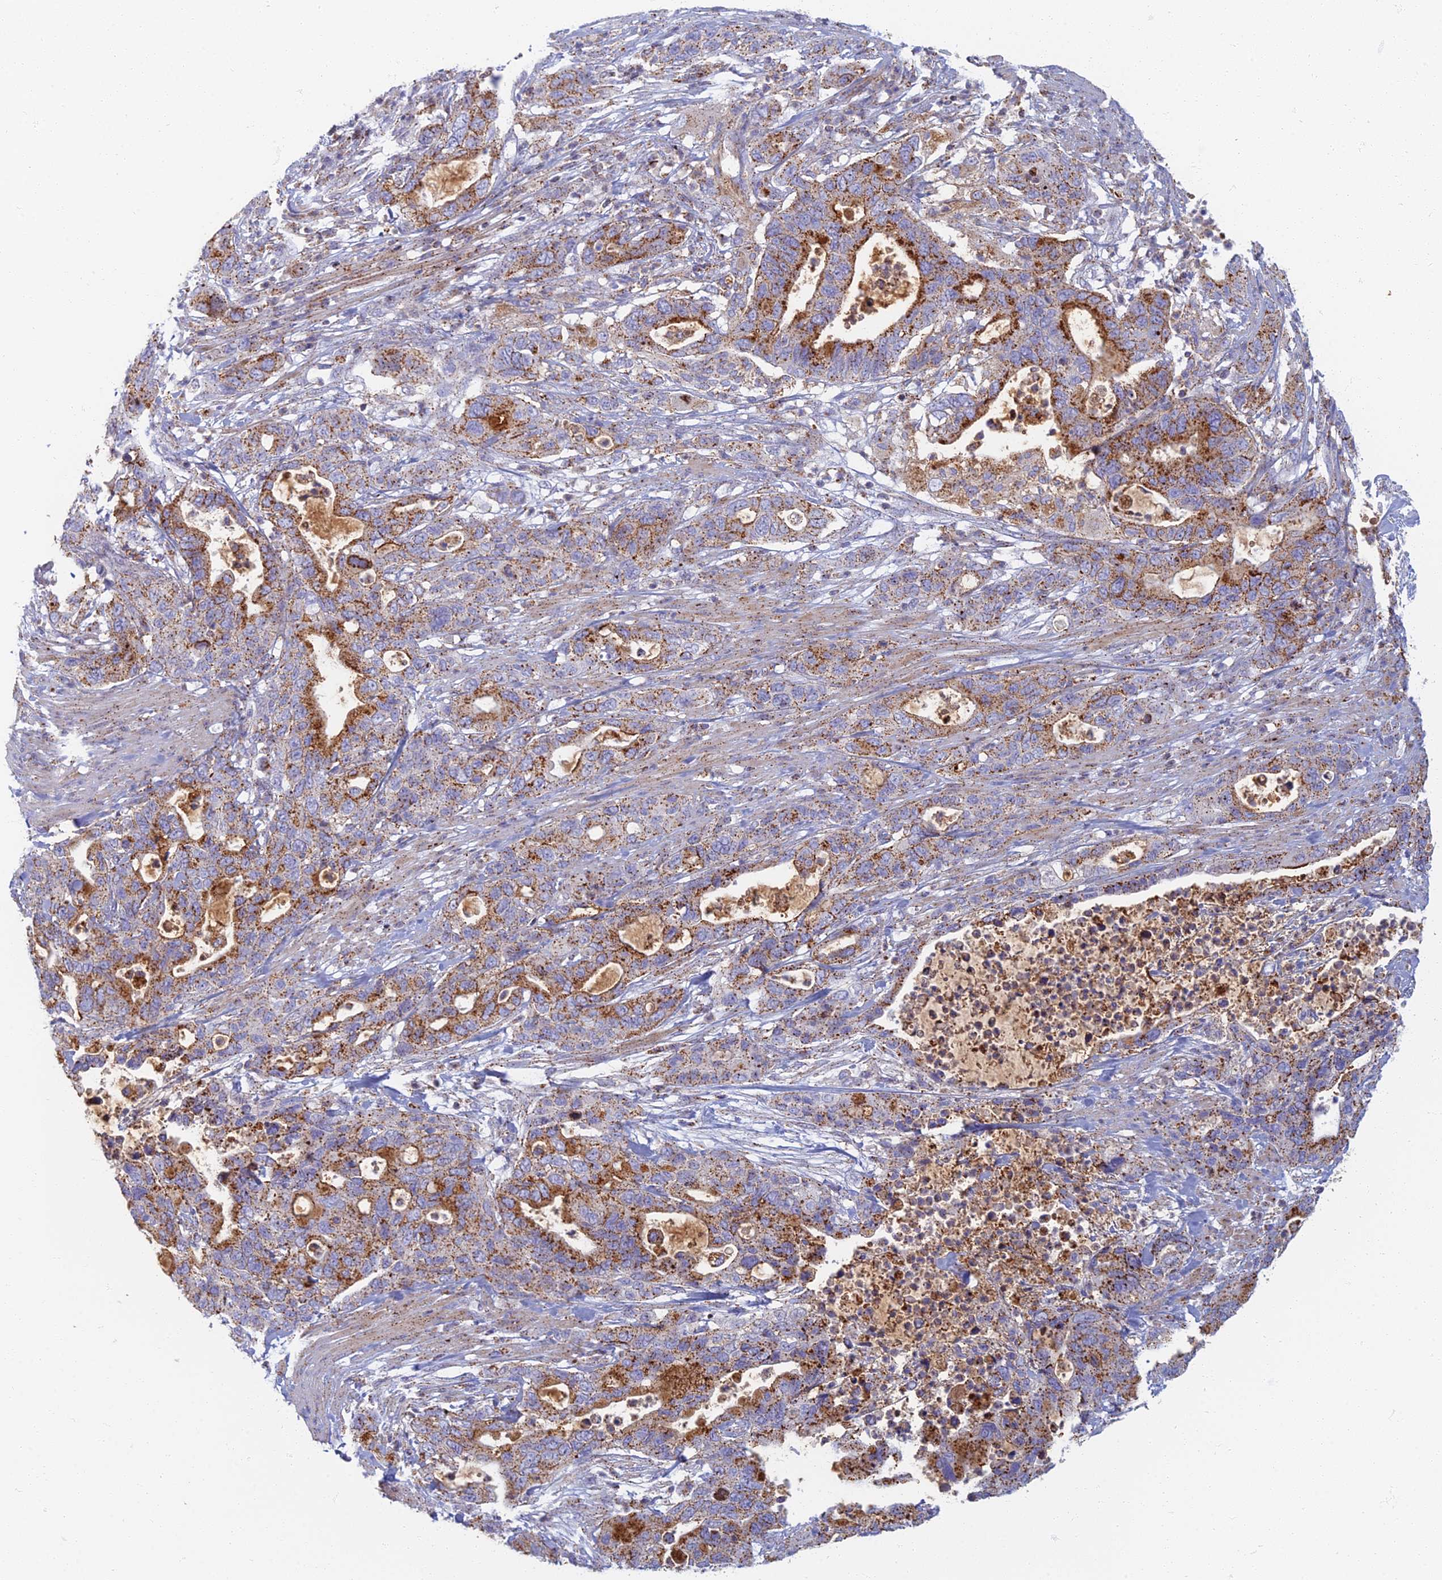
{"staining": {"intensity": "moderate", "quantity": ">75%", "location": "cytoplasmic/membranous"}, "tissue": "pancreatic cancer", "cell_type": "Tumor cells", "image_type": "cancer", "snomed": [{"axis": "morphology", "description": "Adenocarcinoma, NOS"}, {"axis": "topography", "description": "Pancreas"}], "caption": "A medium amount of moderate cytoplasmic/membranous staining is seen in approximately >75% of tumor cells in pancreatic cancer (adenocarcinoma) tissue.", "gene": "CHMP4B", "patient": {"sex": "female", "age": 71}}